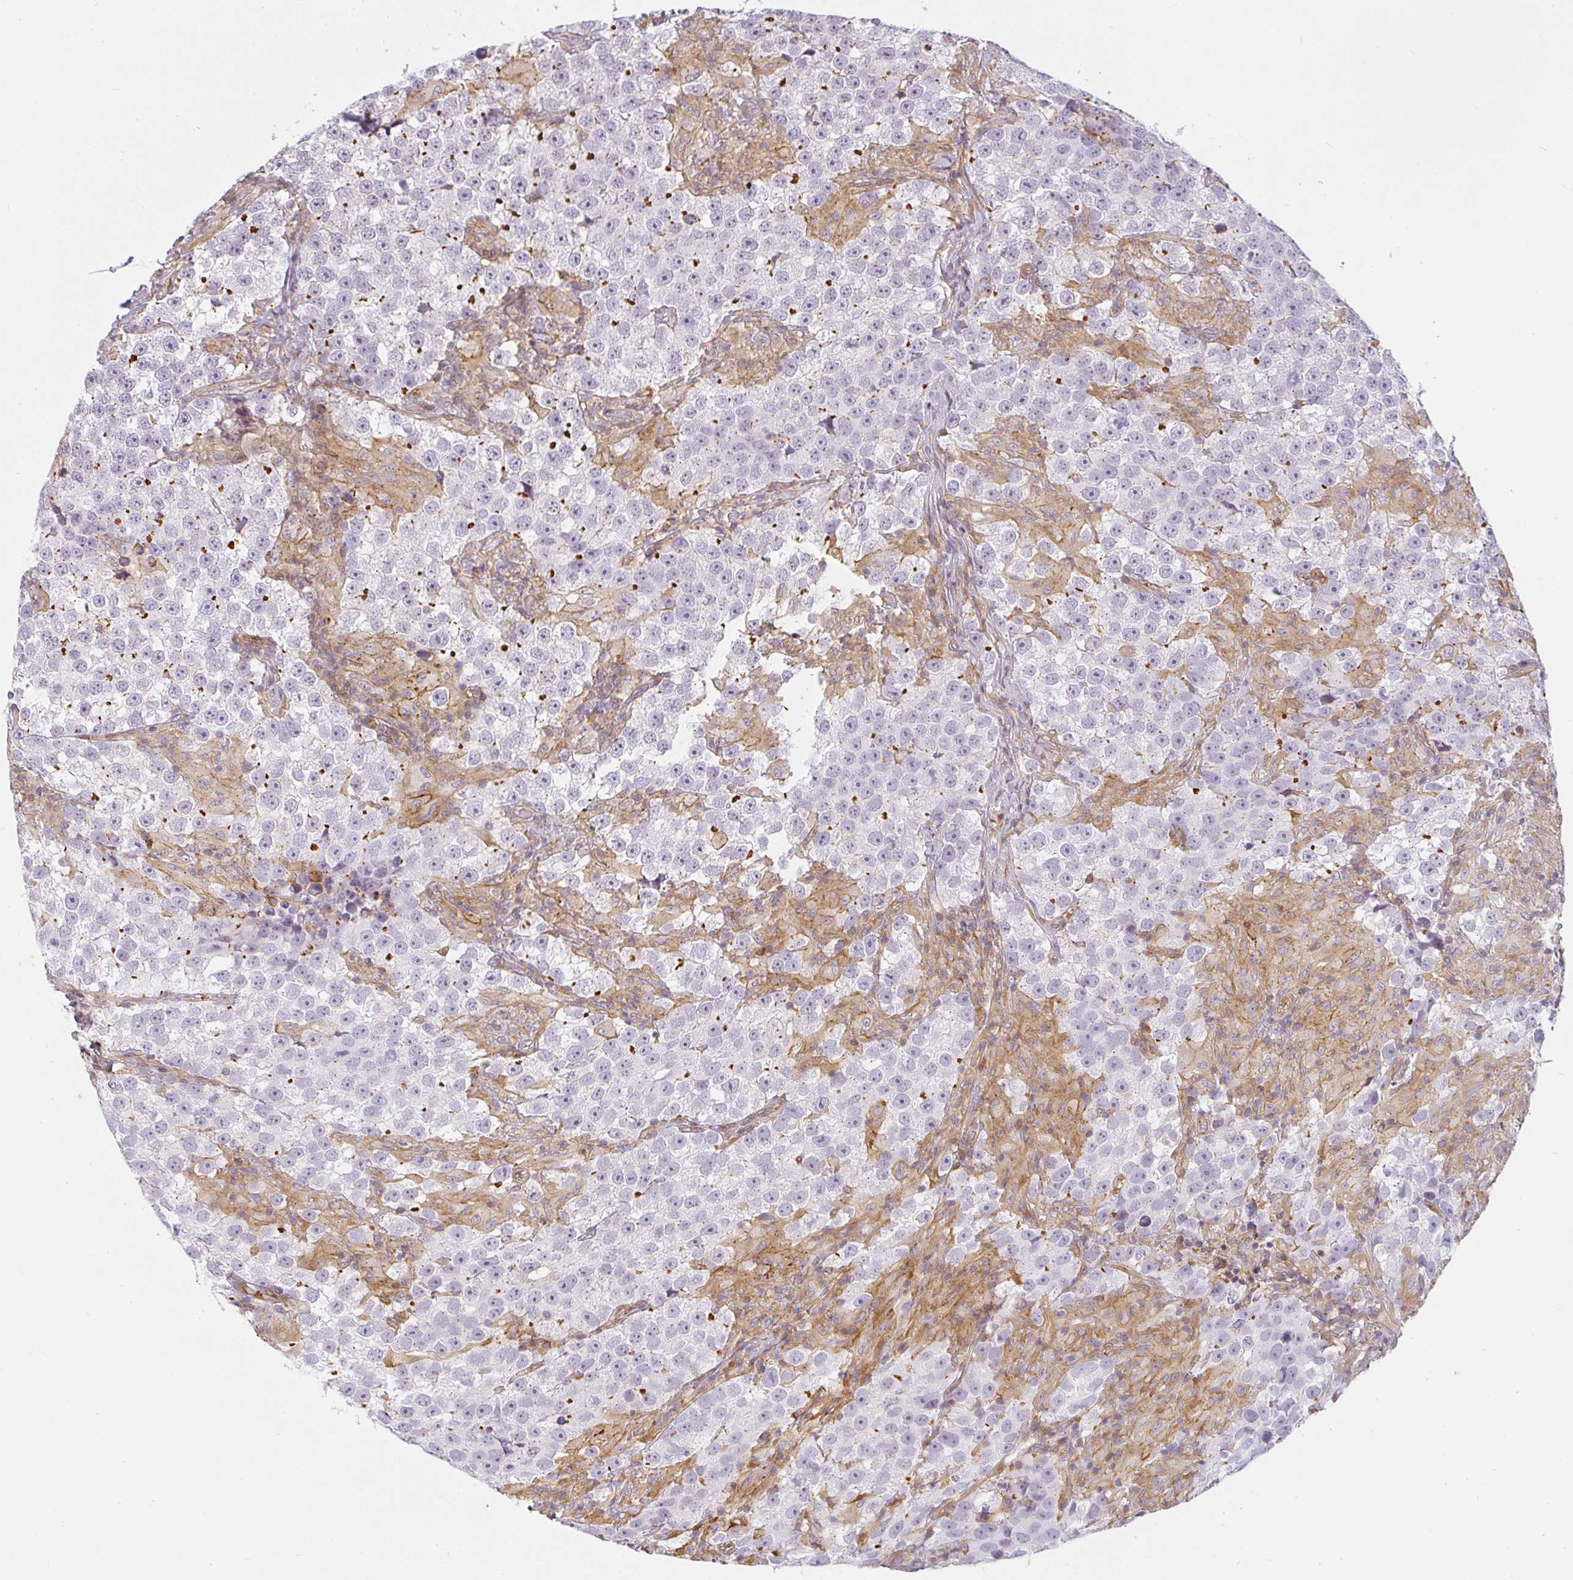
{"staining": {"intensity": "negative", "quantity": "none", "location": "none"}, "tissue": "testis cancer", "cell_type": "Tumor cells", "image_type": "cancer", "snomed": [{"axis": "morphology", "description": "Seminoma, NOS"}, {"axis": "topography", "description": "Testis"}], "caption": "Tumor cells are negative for brown protein staining in seminoma (testis). The staining is performed using DAB (3,3'-diaminobenzidine) brown chromogen with nuclei counter-stained in using hematoxylin.", "gene": "SULF1", "patient": {"sex": "male", "age": 46}}